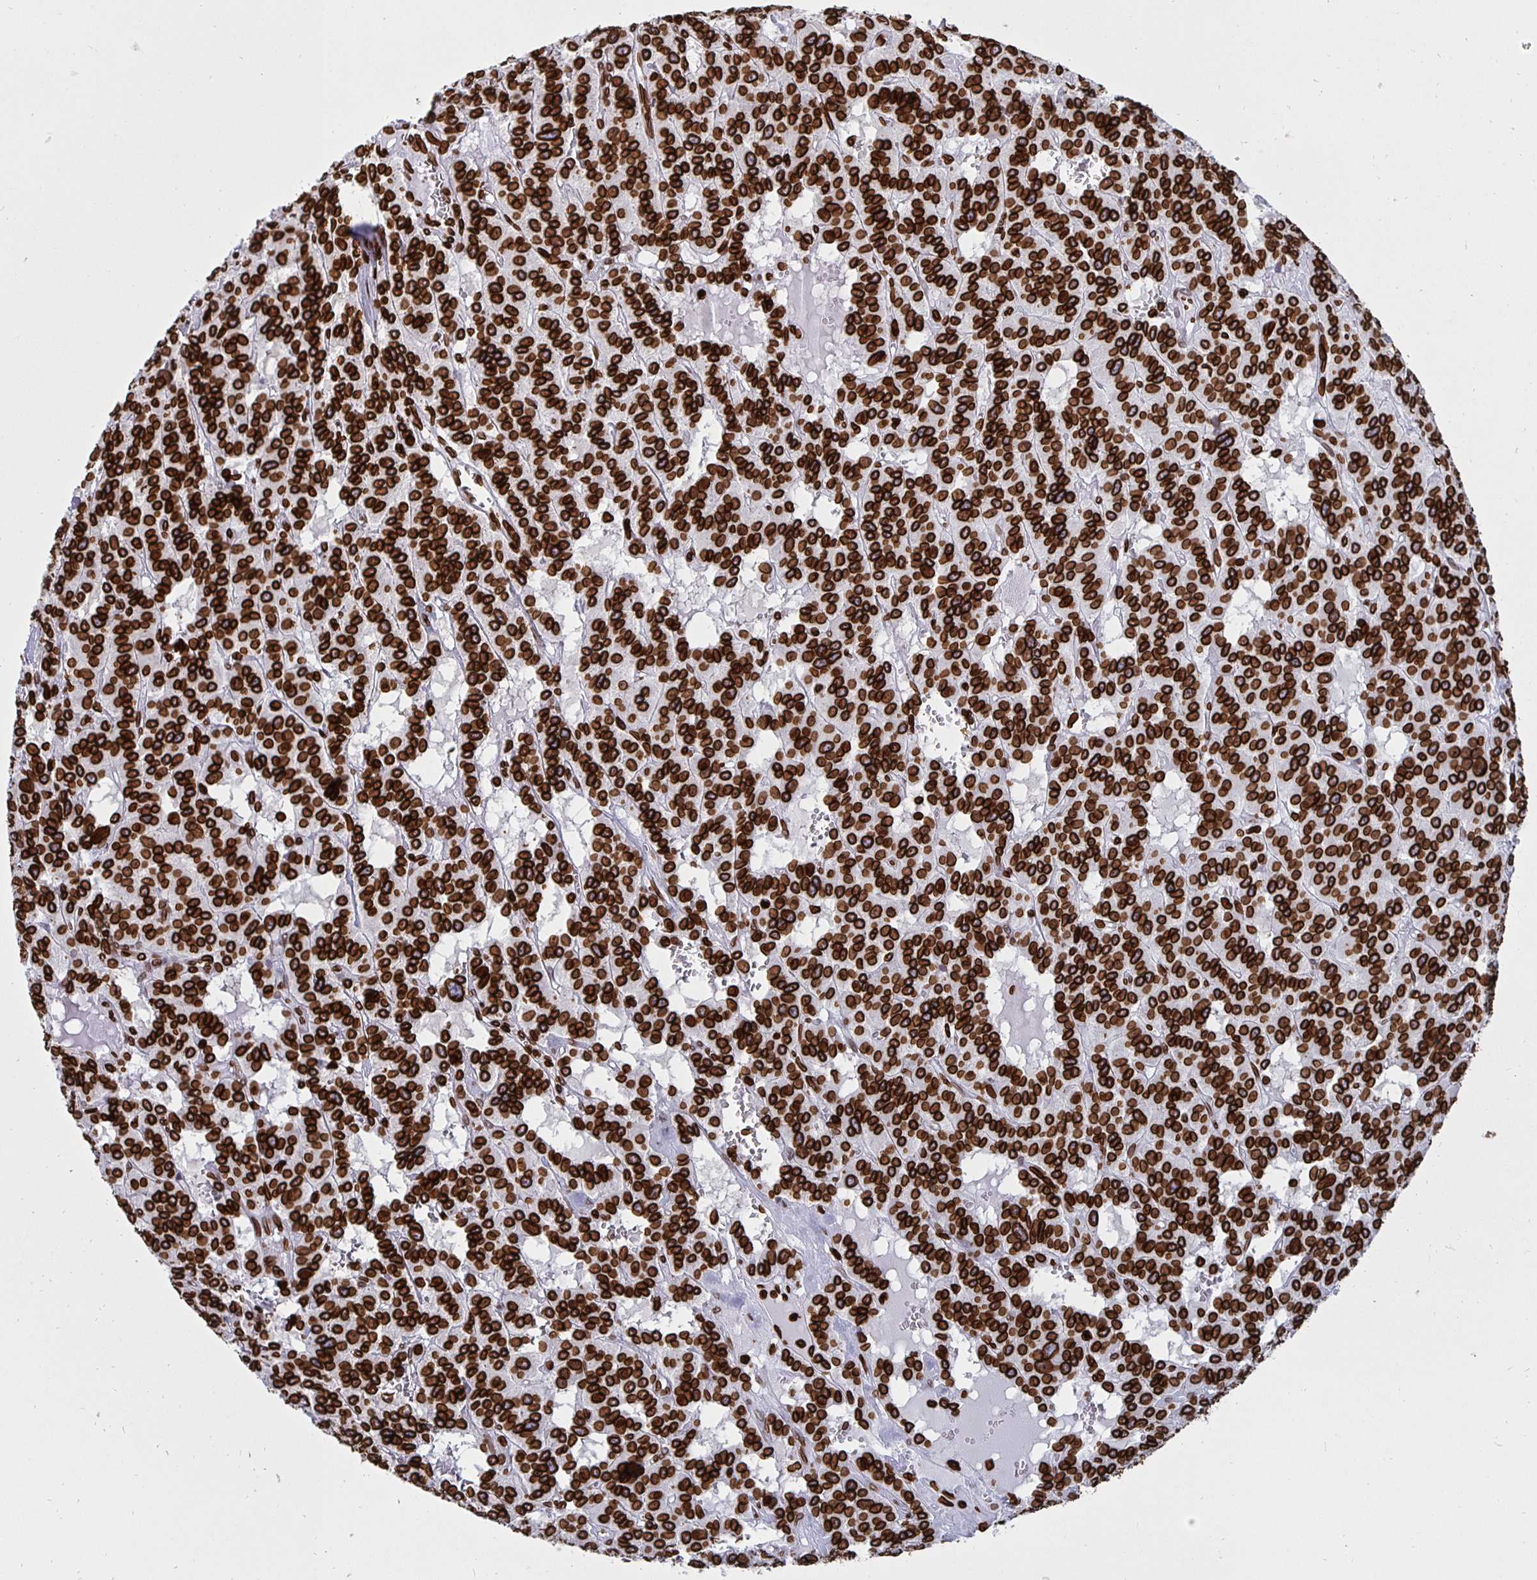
{"staining": {"intensity": "strong", "quantity": ">75%", "location": "cytoplasmic/membranous,nuclear"}, "tissue": "carcinoid", "cell_type": "Tumor cells", "image_type": "cancer", "snomed": [{"axis": "morphology", "description": "Carcinoid, malignant, NOS"}, {"axis": "topography", "description": "Lung"}], "caption": "DAB (3,3'-diaminobenzidine) immunohistochemical staining of human carcinoid reveals strong cytoplasmic/membranous and nuclear protein expression in approximately >75% of tumor cells.", "gene": "LMNB1", "patient": {"sex": "female", "age": 71}}